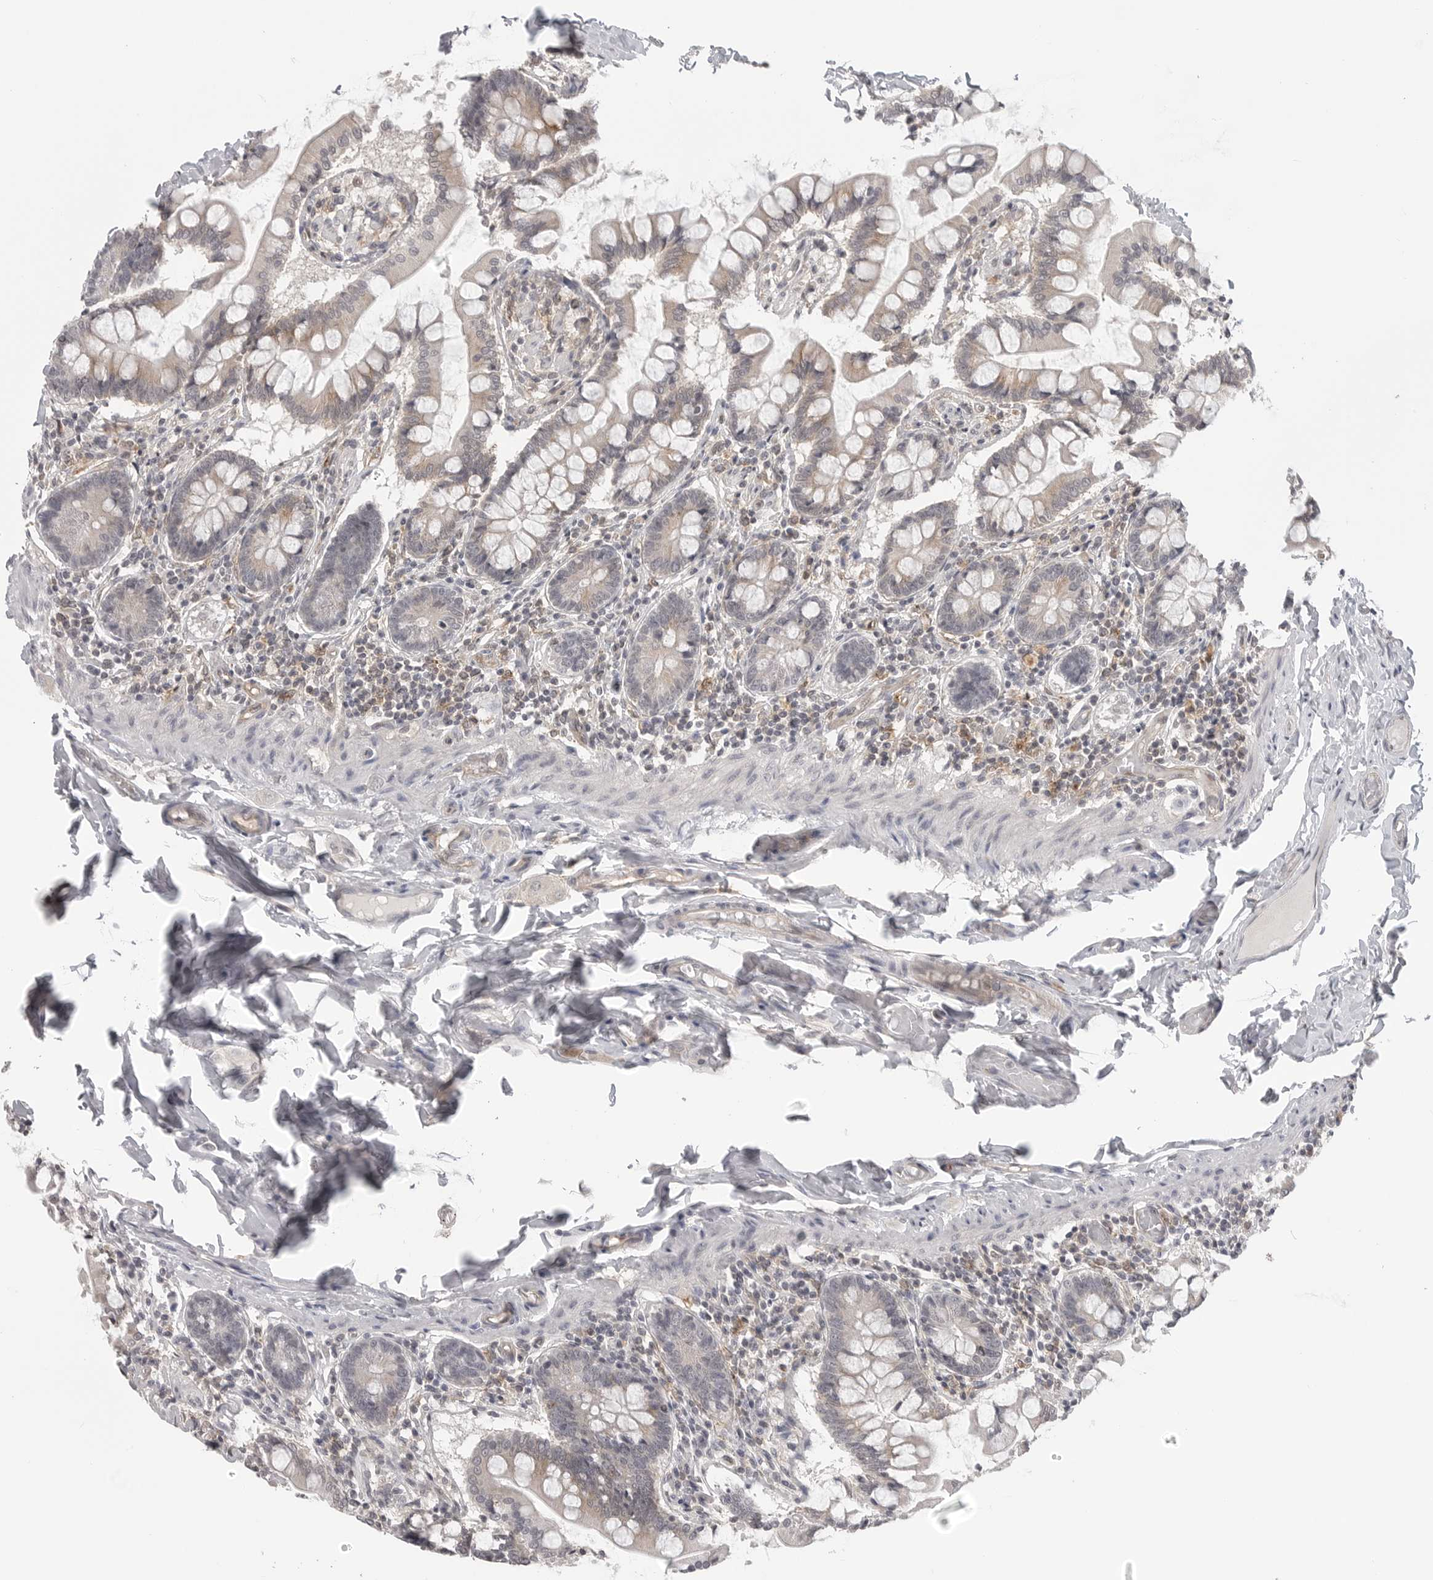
{"staining": {"intensity": "weak", "quantity": "25%-75%", "location": "cytoplasmic/membranous"}, "tissue": "small intestine", "cell_type": "Glandular cells", "image_type": "normal", "snomed": [{"axis": "morphology", "description": "Normal tissue, NOS"}, {"axis": "topography", "description": "Small intestine"}], "caption": "Immunohistochemical staining of benign small intestine shows weak cytoplasmic/membranous protein staining in about 25%-75% of glandular cells.", "gene": "IFNGR1", "patient": {"sex": "male", "age": 41}}